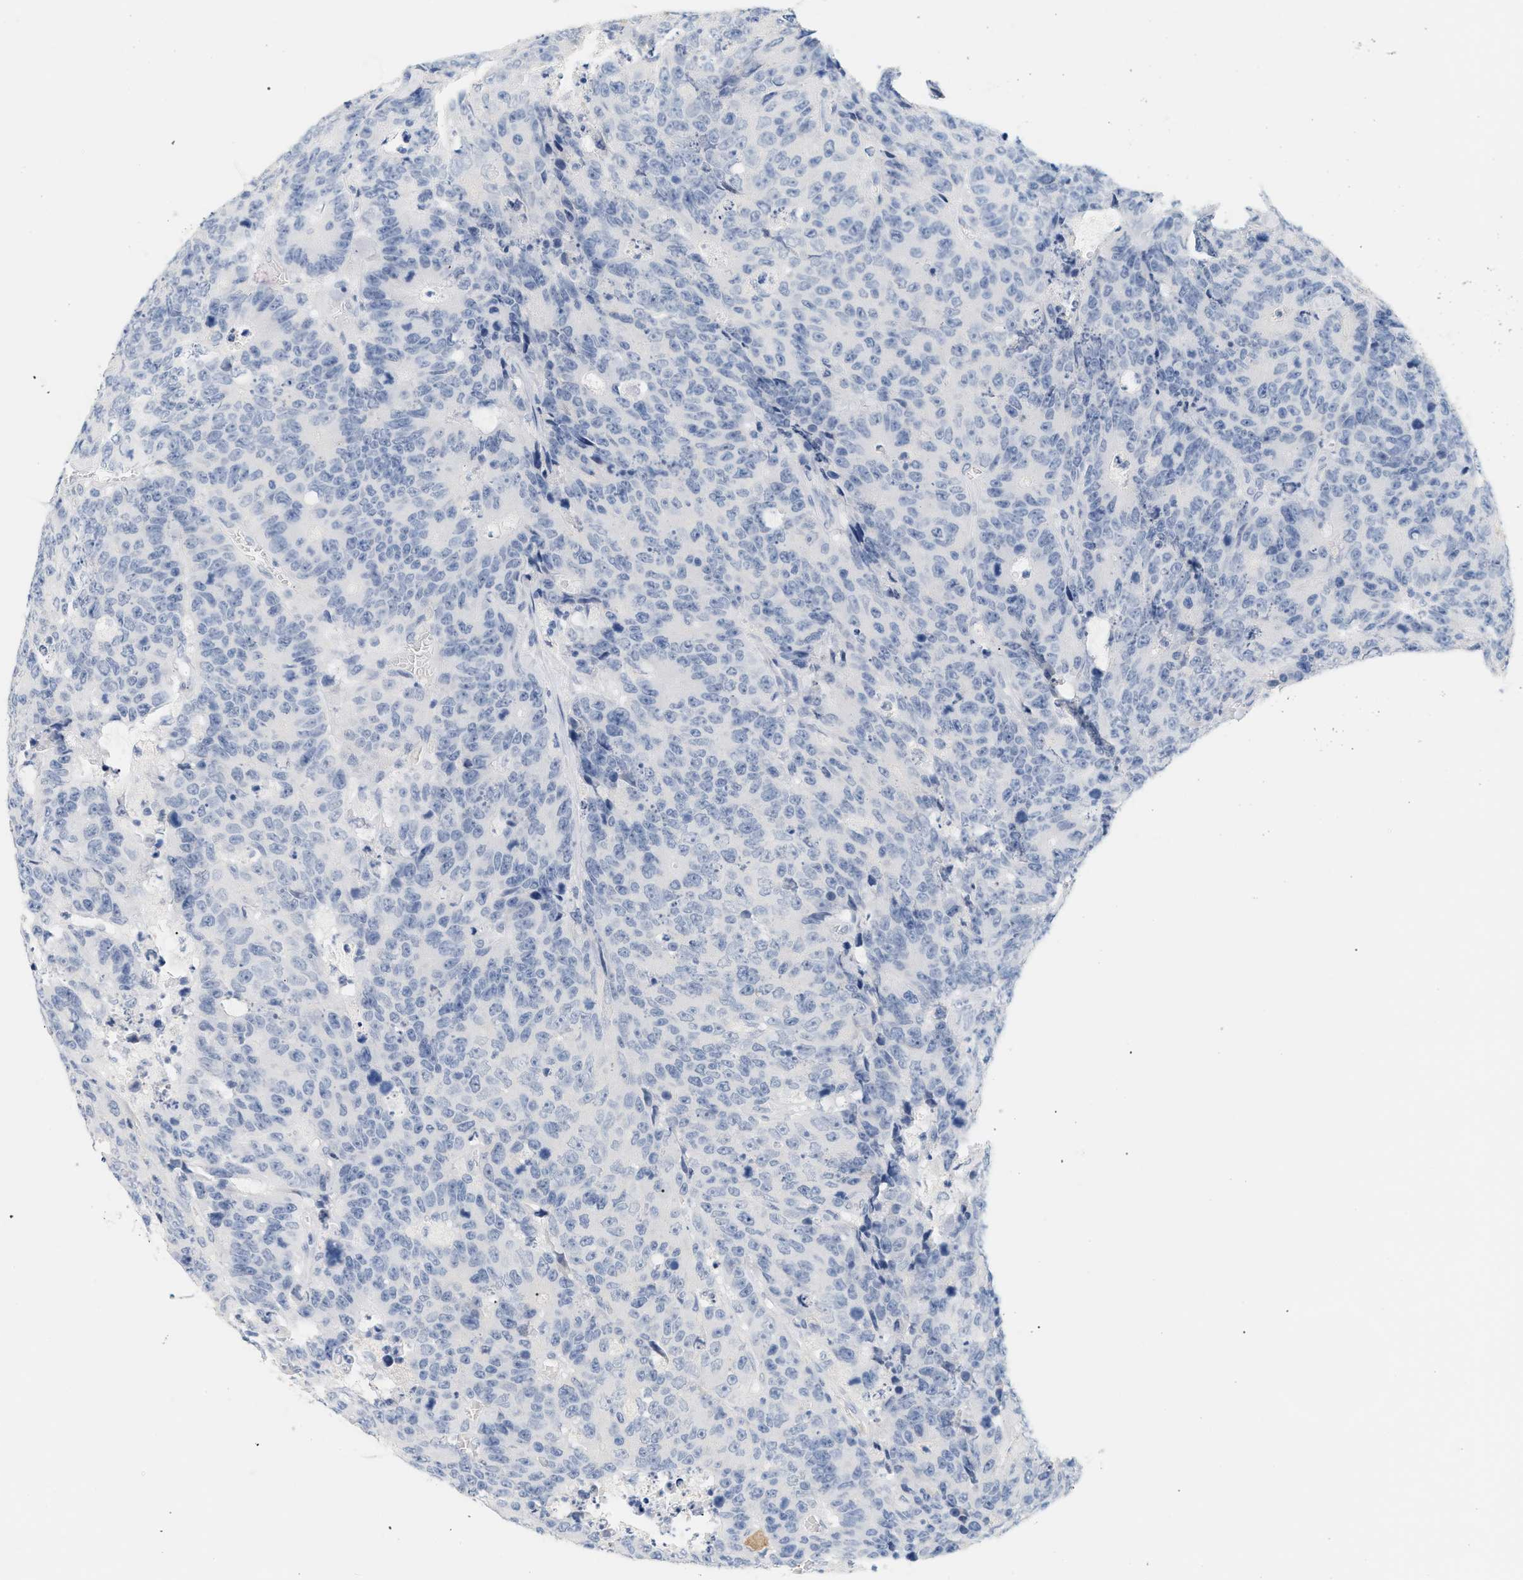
{"staining": {"intensity": "negative", "quantity": "none", "location": "none"}, "tissue": "colorectal cancer", "cell_type": "Tumor cells", "image_type": "cancer", "snomed": [{"axis": "morphology", "description": "Adenocarcinoma, NOS"}, {"axis": "topography", "description": "Colon"}], "caption": "A high-resolution micrograph shows IHC staining of colorectal cancer, which displays no significant expression in tumor cells. The staining is performed using DAB brown chromogen with nuclei counter-stained in using hematoxylin.", "gene": "CFH", "patient": {"sex": "female", "age": 86}}